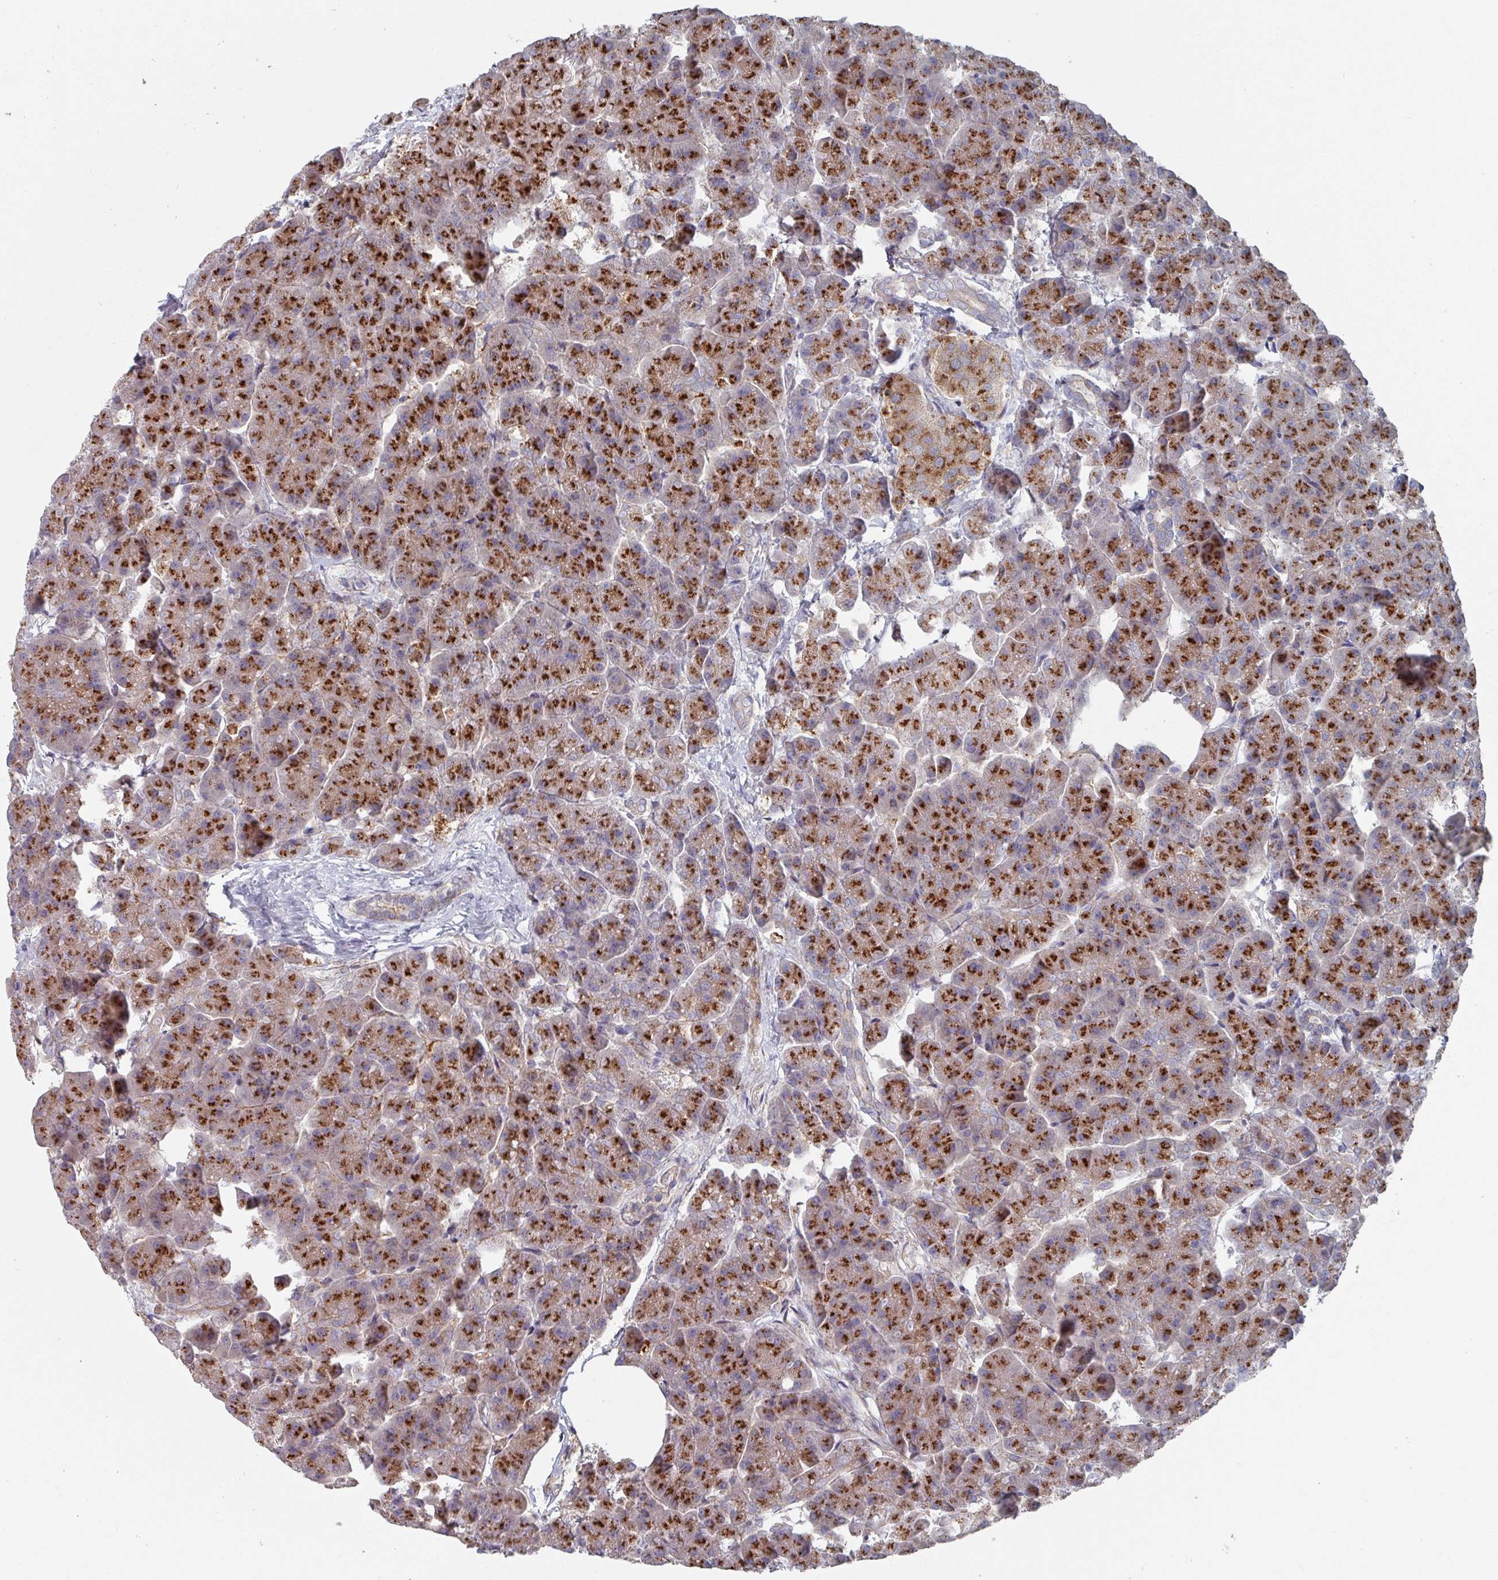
{"staining": {"intensity": "strong", "quantity": ">75%", "location": "cytoplasmic/membranous"}, "tissue": "pancreas", "cell_type": "Exocrine glandular cells", "image_type": "normal", "snomed": [{"axis": "morphology", "description": "Normal tissue, NOS"}, {"axis": "topography", "description": "Pancreas"}, {"axis": "topography", "description": "Peripheral nerve tissue"}], "caption": "This micrograph reveals immunohistochemistry (IHC) staining of unremarkable human pancreas, with high strong cytoplasmic/membranous positivity in about >75% of exocrine glandular cells.", "gene": "EFL1", "patient": {"sex": "male", "age": 54}}